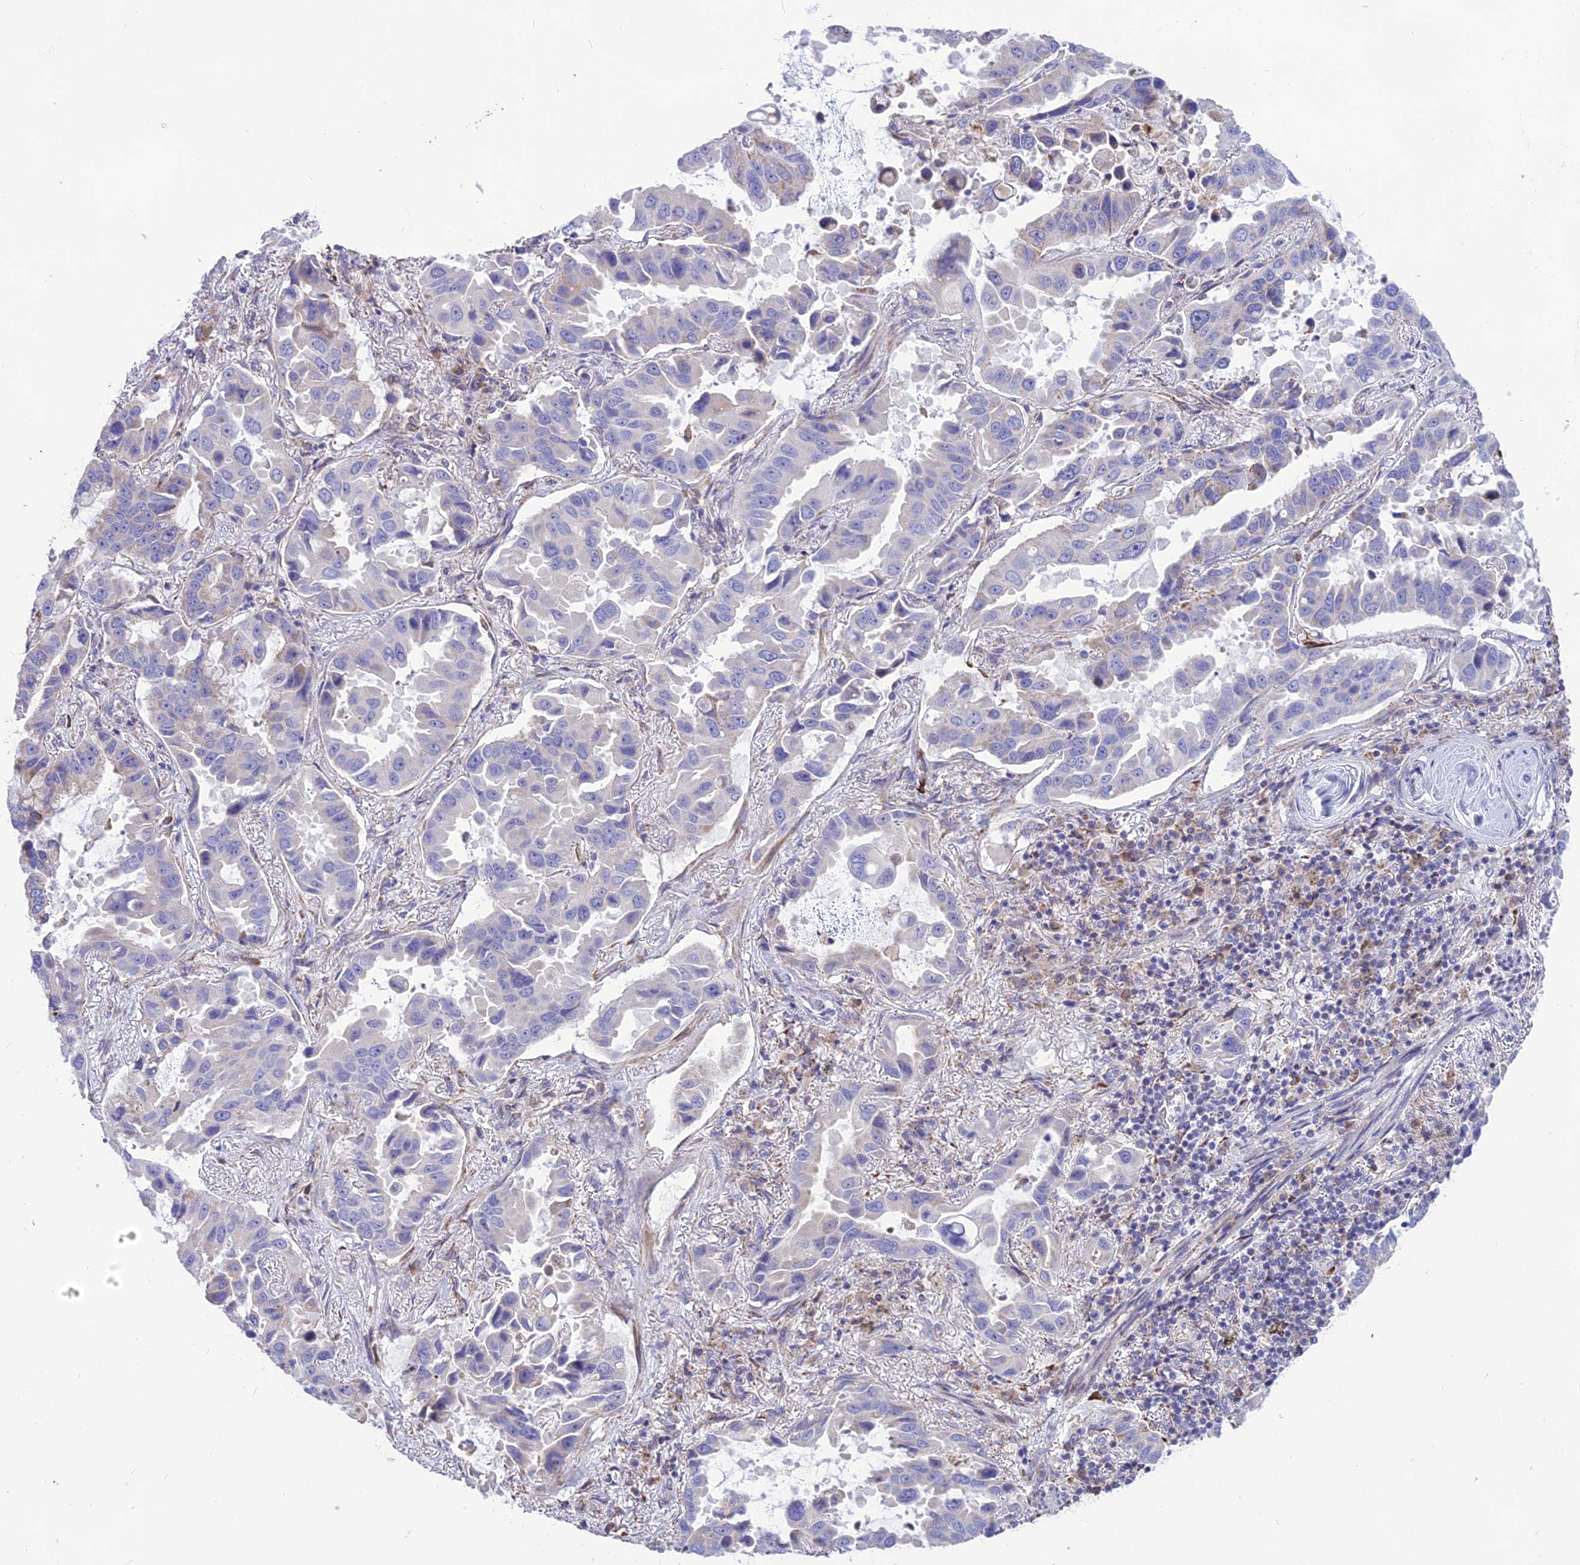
{"staining": {"intensity": "negative", "quantity": "none", "location": "none"}, "tissue": "lung cancer", "cell_type": "Tumor cells", "image_type": "cancer", "snomed": [{"axis": "morphology", "description": "Adenocarcinoma, NOS"}, {"axis": "topography", "description": "Lung"}], "caption": "Tumor cells are negative for protein expression in human lung cancer.", "gene": "DOC2B", "patient": {"sex": "male", "age": 64}}